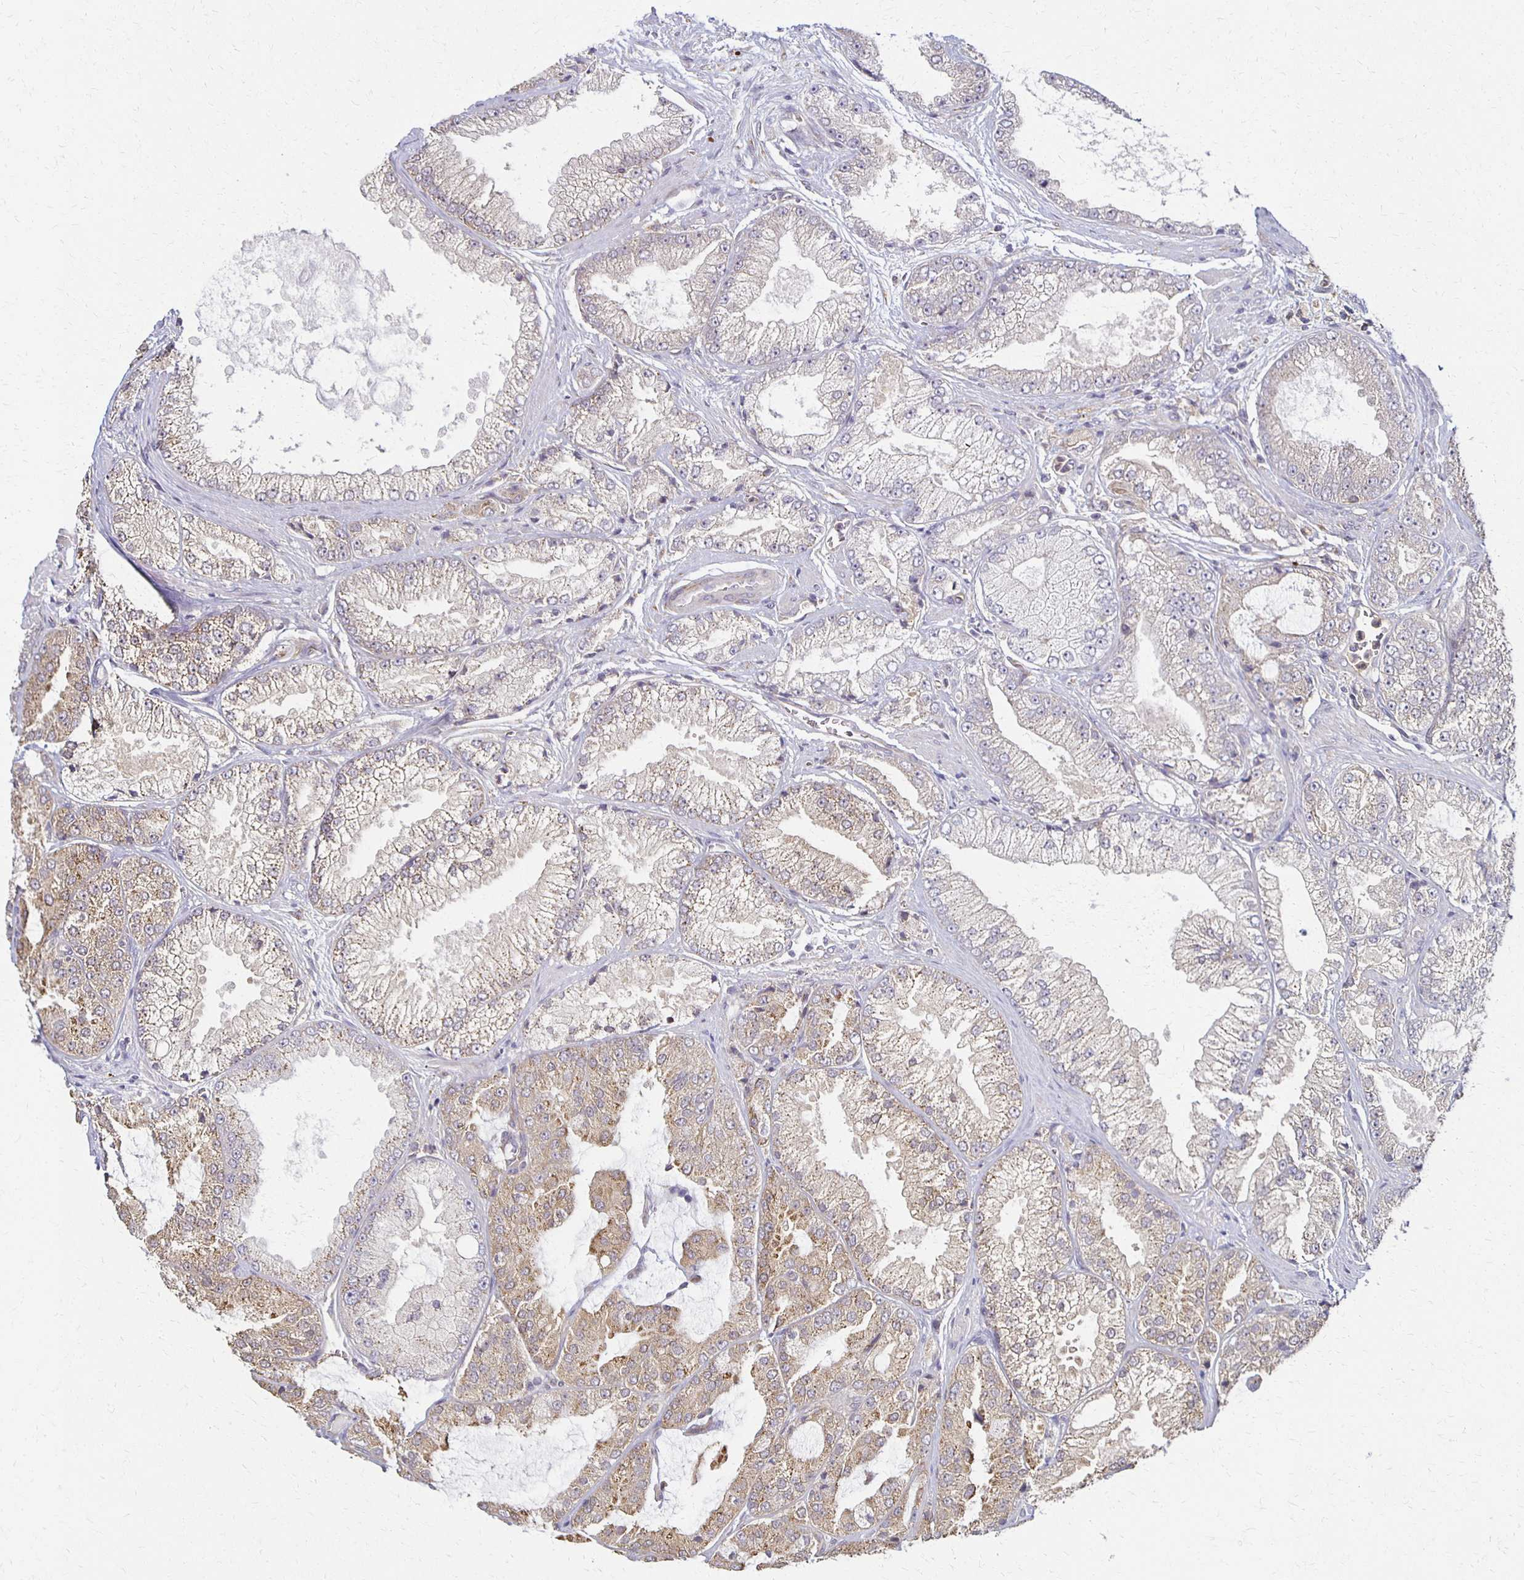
{"staining": {"intensity": "weak", "quantity": "25%-75%", "location": "cytoplasmic/membranous"}, "tissue": "prostate cancer", "cell_type": "Tumor cells", "image_type": "cancer", "snomed": [{"axis": "morphology", "description": "Adenocarcinoma, High grade"}, {"axis": "topography", "description": "Prostate"}], "caption": "Weak cytoplasmic/membranous expression for a protein is appreciated in about 25%-75% of tumor cells of high-grade adenocarcinoma (prostate) using immunohistochemistry.", "gene": "GPX4", "patient": {"sex": "male", "age": 68}}